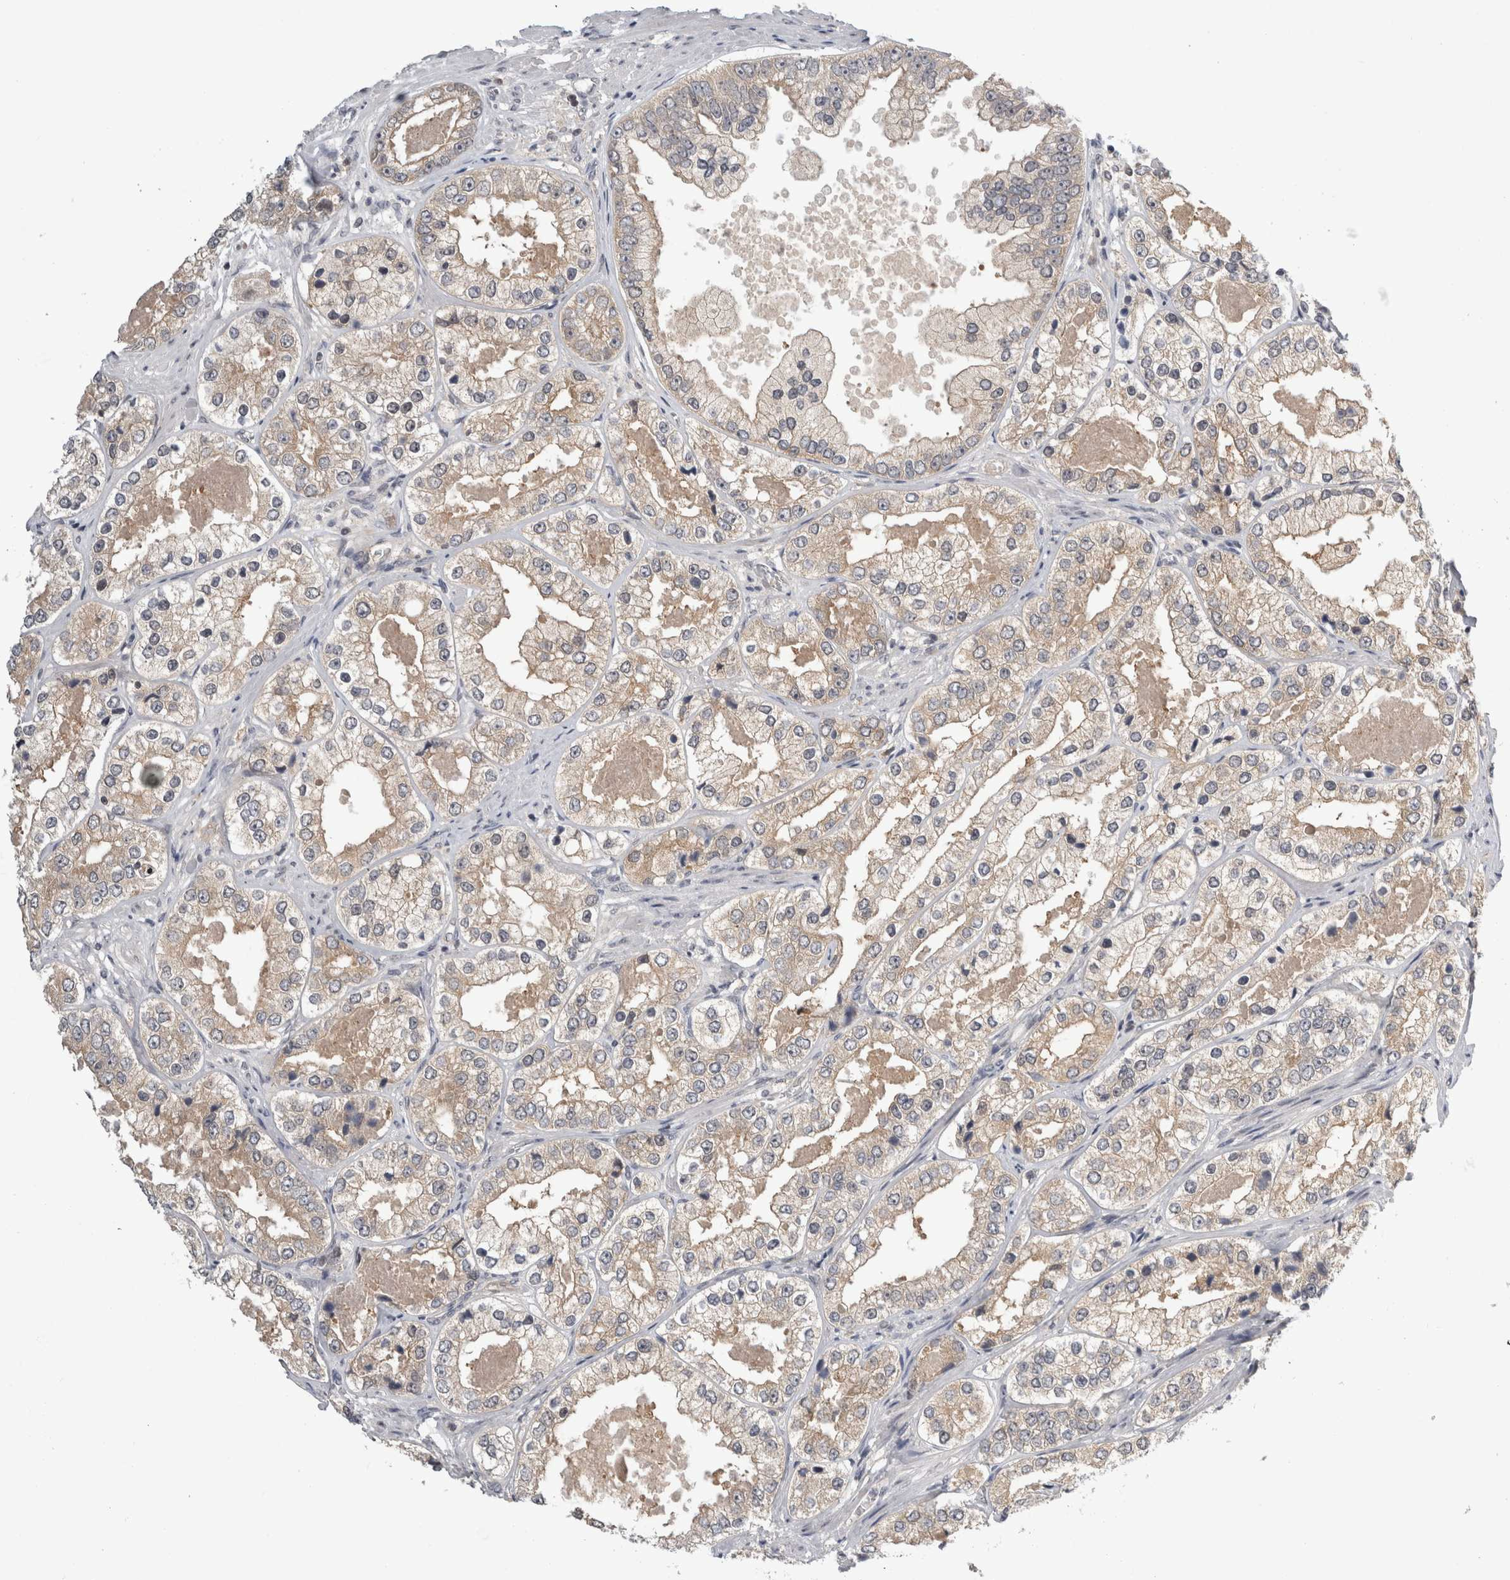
{"staining": {"intensity": "weak", "quantity": ">75%", "location": "cytoplasmic/membranous"}, "tissue": "prostate cancer", "cell_type": "Tumor cells", "image_type": "cancer", "snomed": [{"axis": "morphology", "description": "Adenocarcinoma, High grade"}, {"axis": "topography", "description": "Prostate"}], "caption": "Prostate cancer (high-grade adenocarcinoma) stained with a brown dye exhibits weak cytoplasmic/membranous positive expression in about >75% of tumor cells.", "gene": "PSMB2", "patient": {"sex": "male", "age": 61}}